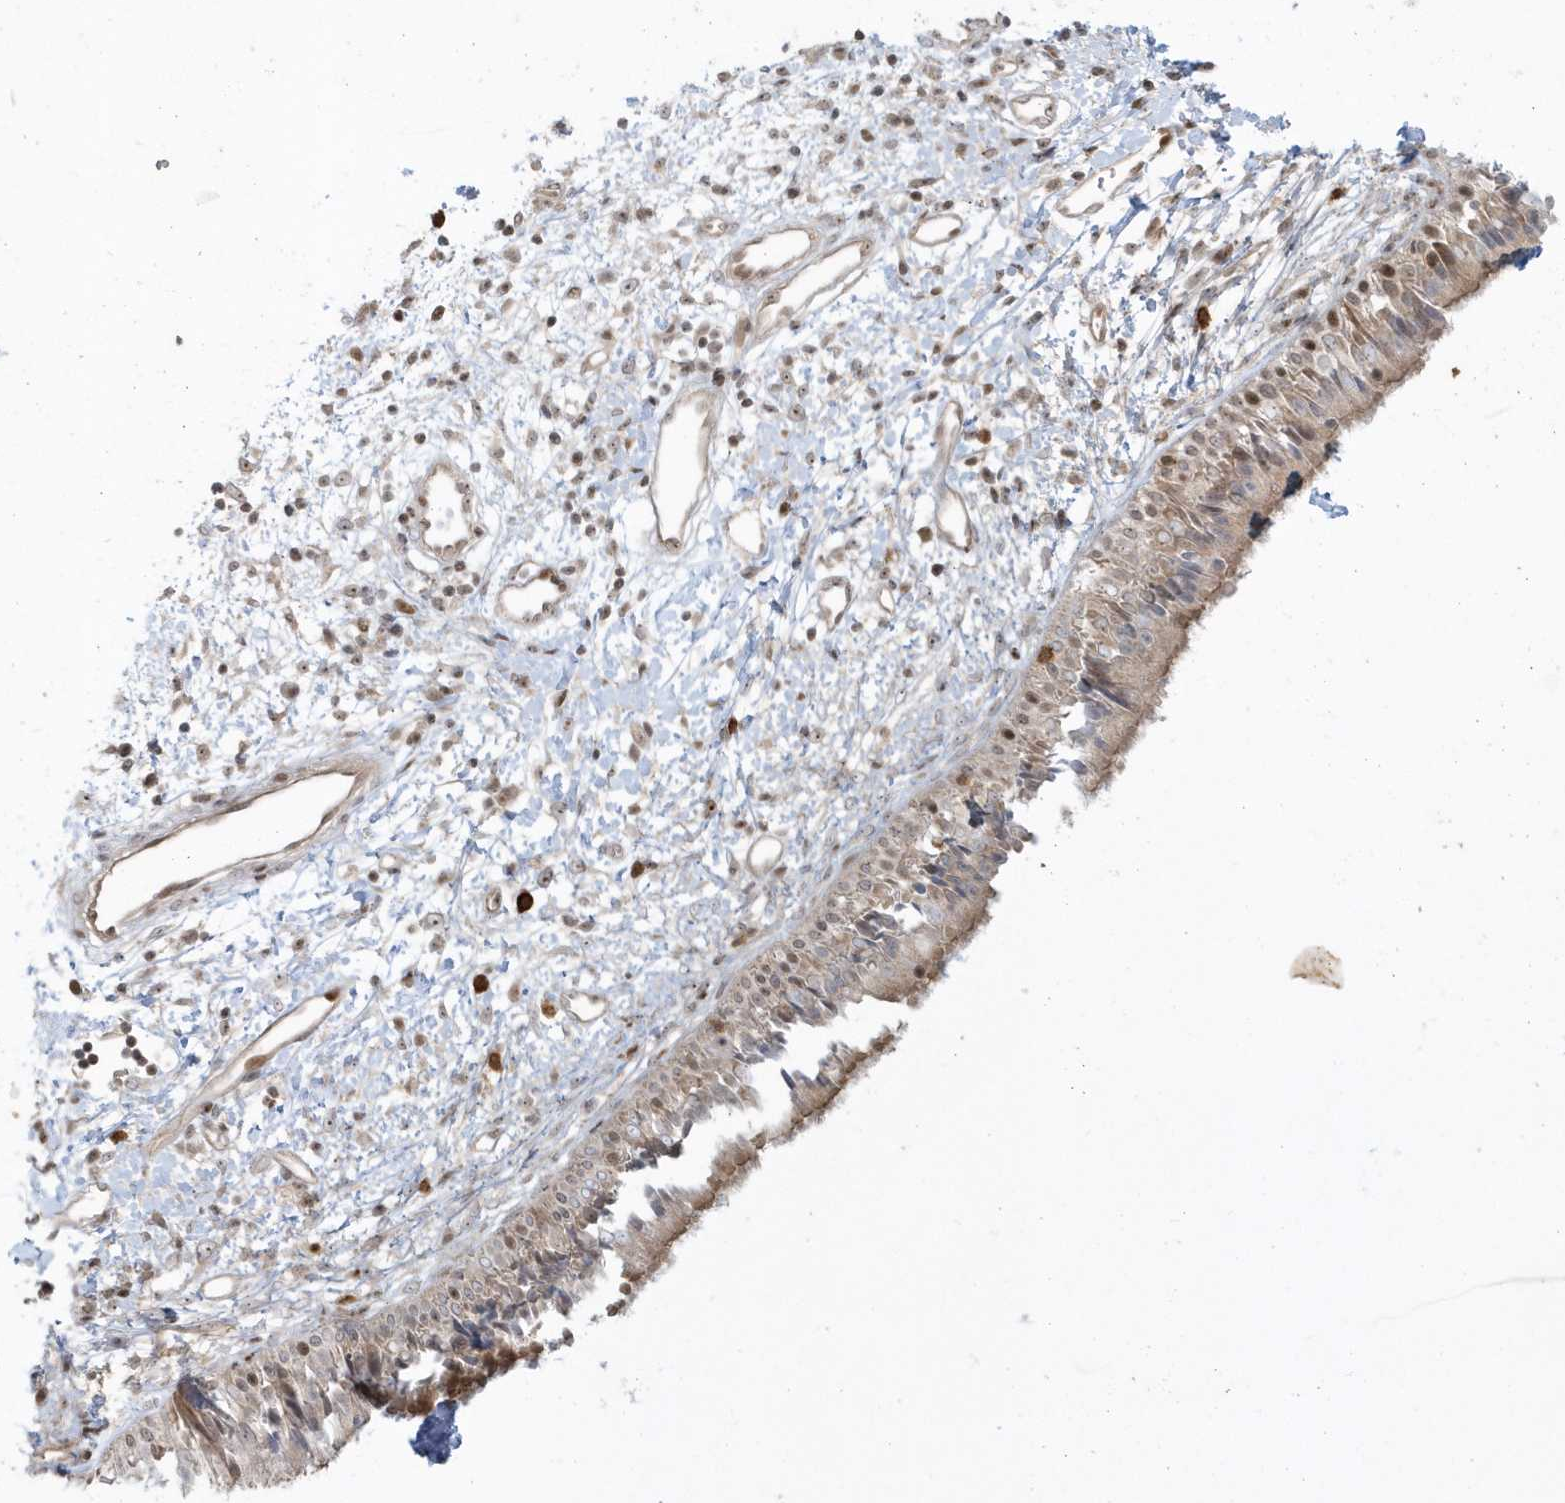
{"staining": {"intensity": "moderate", "quantity": "25%-75%", "location": "cytoplasmic/membranous,nuclear"}, "tissue": "nasopharynx", "cell_type": "Respiratory epithelial cells", "image_type": "normal", "snomed": [{"axis": "morphology", "description": "Normal tissue, NOS"}, {"axis": "topography", "description": "Nasopharynx"}], "caption": "Unremarkable nasopharynx exhibits moderate cytoplasmic/membranous,nuclear positivity in approximately 25%-75% of respiratory epithelial cells, visualized by immunohistochemistry.", "gene": "PPP1R7", "patient": {"sex": "male", "age": 22}}